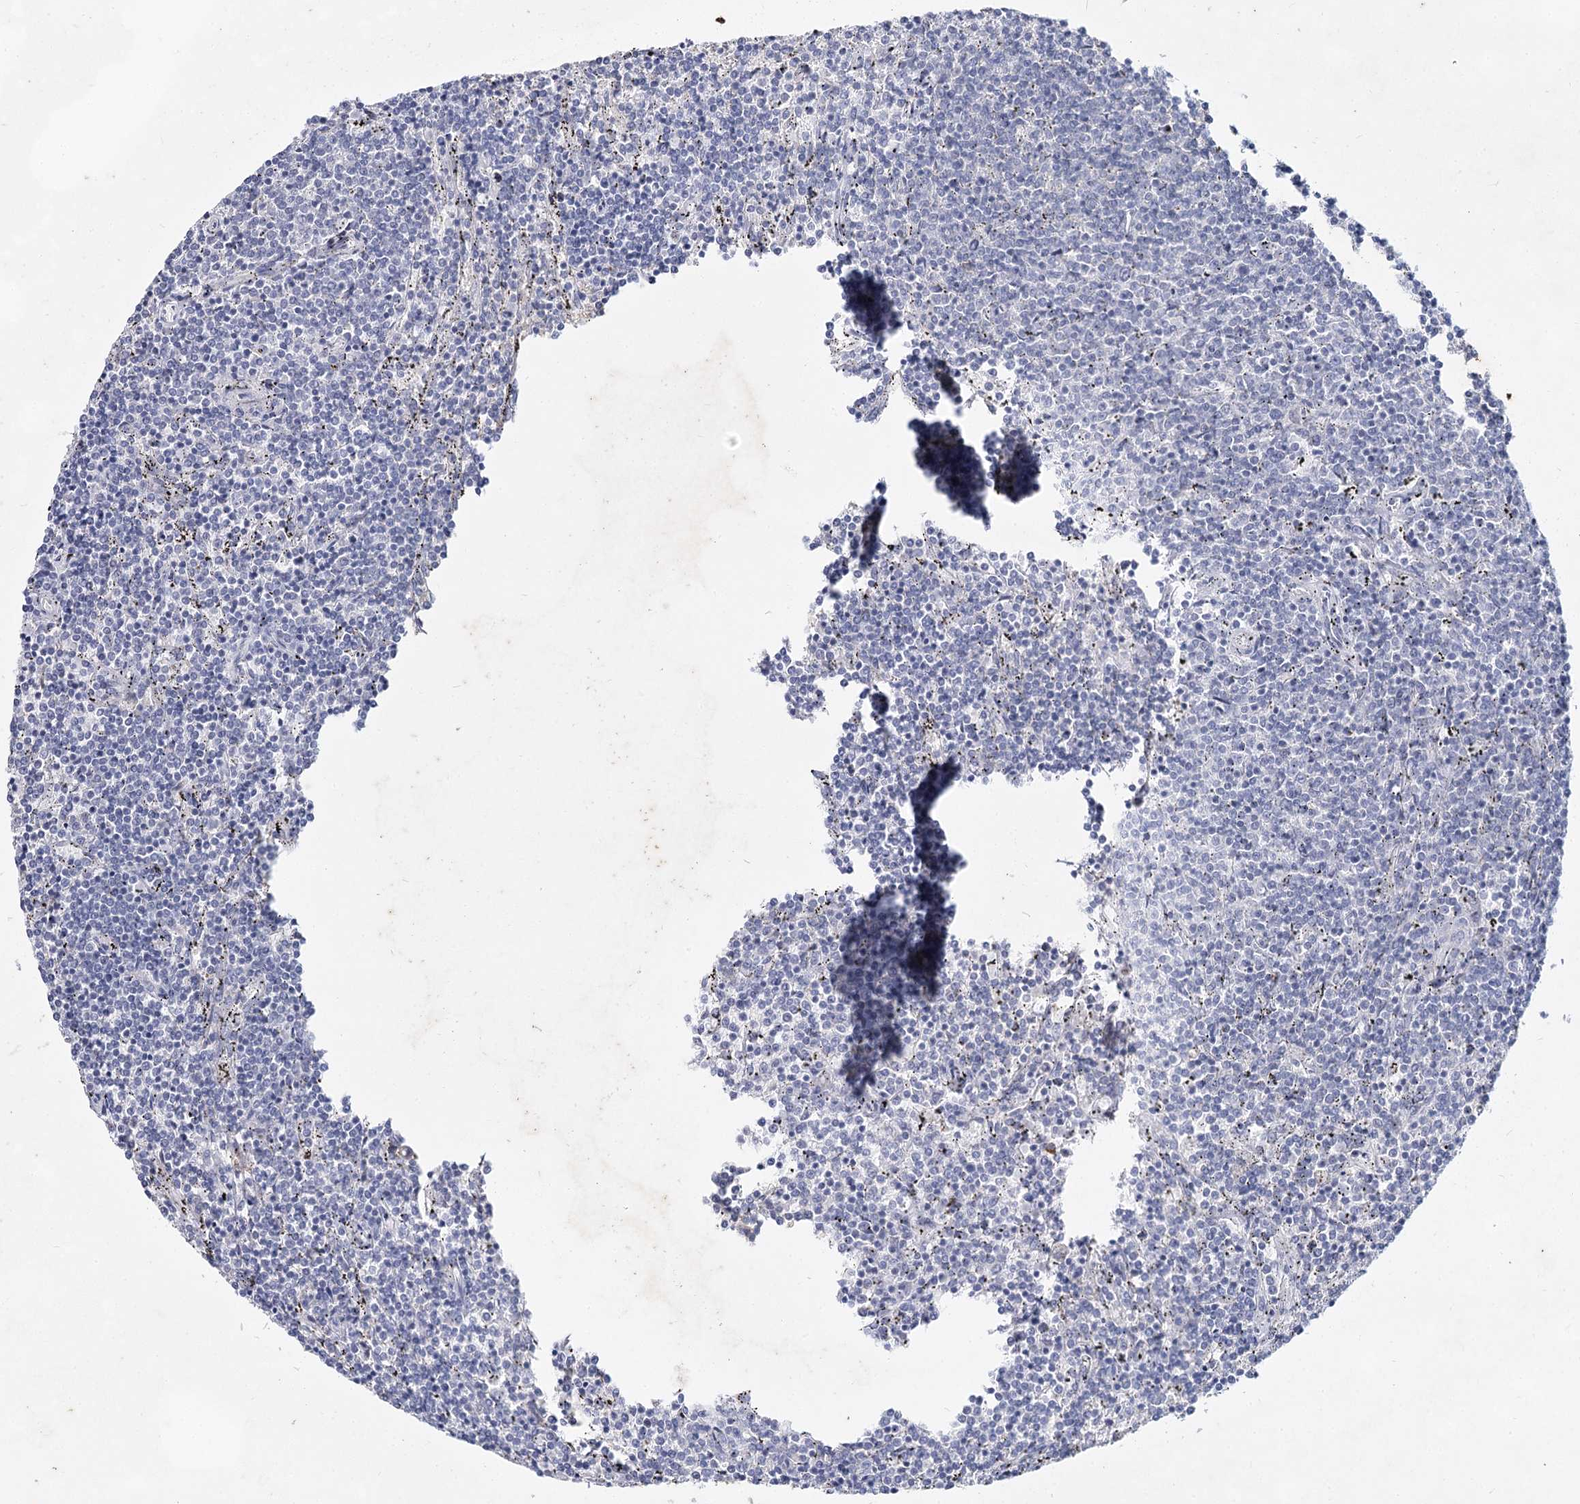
{"staining": {"intensity": "negative", "quantity": "none", "location": "none"}, "tissue": "lymphoma", "cell_type": "Tumor cells", "image_type": "cancer", "snomed": [{"axis": "morphology", "description": "Malignant lymphoma, non-Hodgkin's type, Low grade"}, {"axis": "topography", "description": "Spleen"}], "caption": "High power microscopy histopathology image of an IHC image of low-grade malignant lymphoma, non-Hodgkin's type, revealing no significant positivity in tumor cells. (DAB (3,3'-diaminobenzidine) immunohistochemistry visualized using brightfield microscopy, high magnification).", "gene": "CCDC73", "patient": {"sex": "female", "age": 50}}